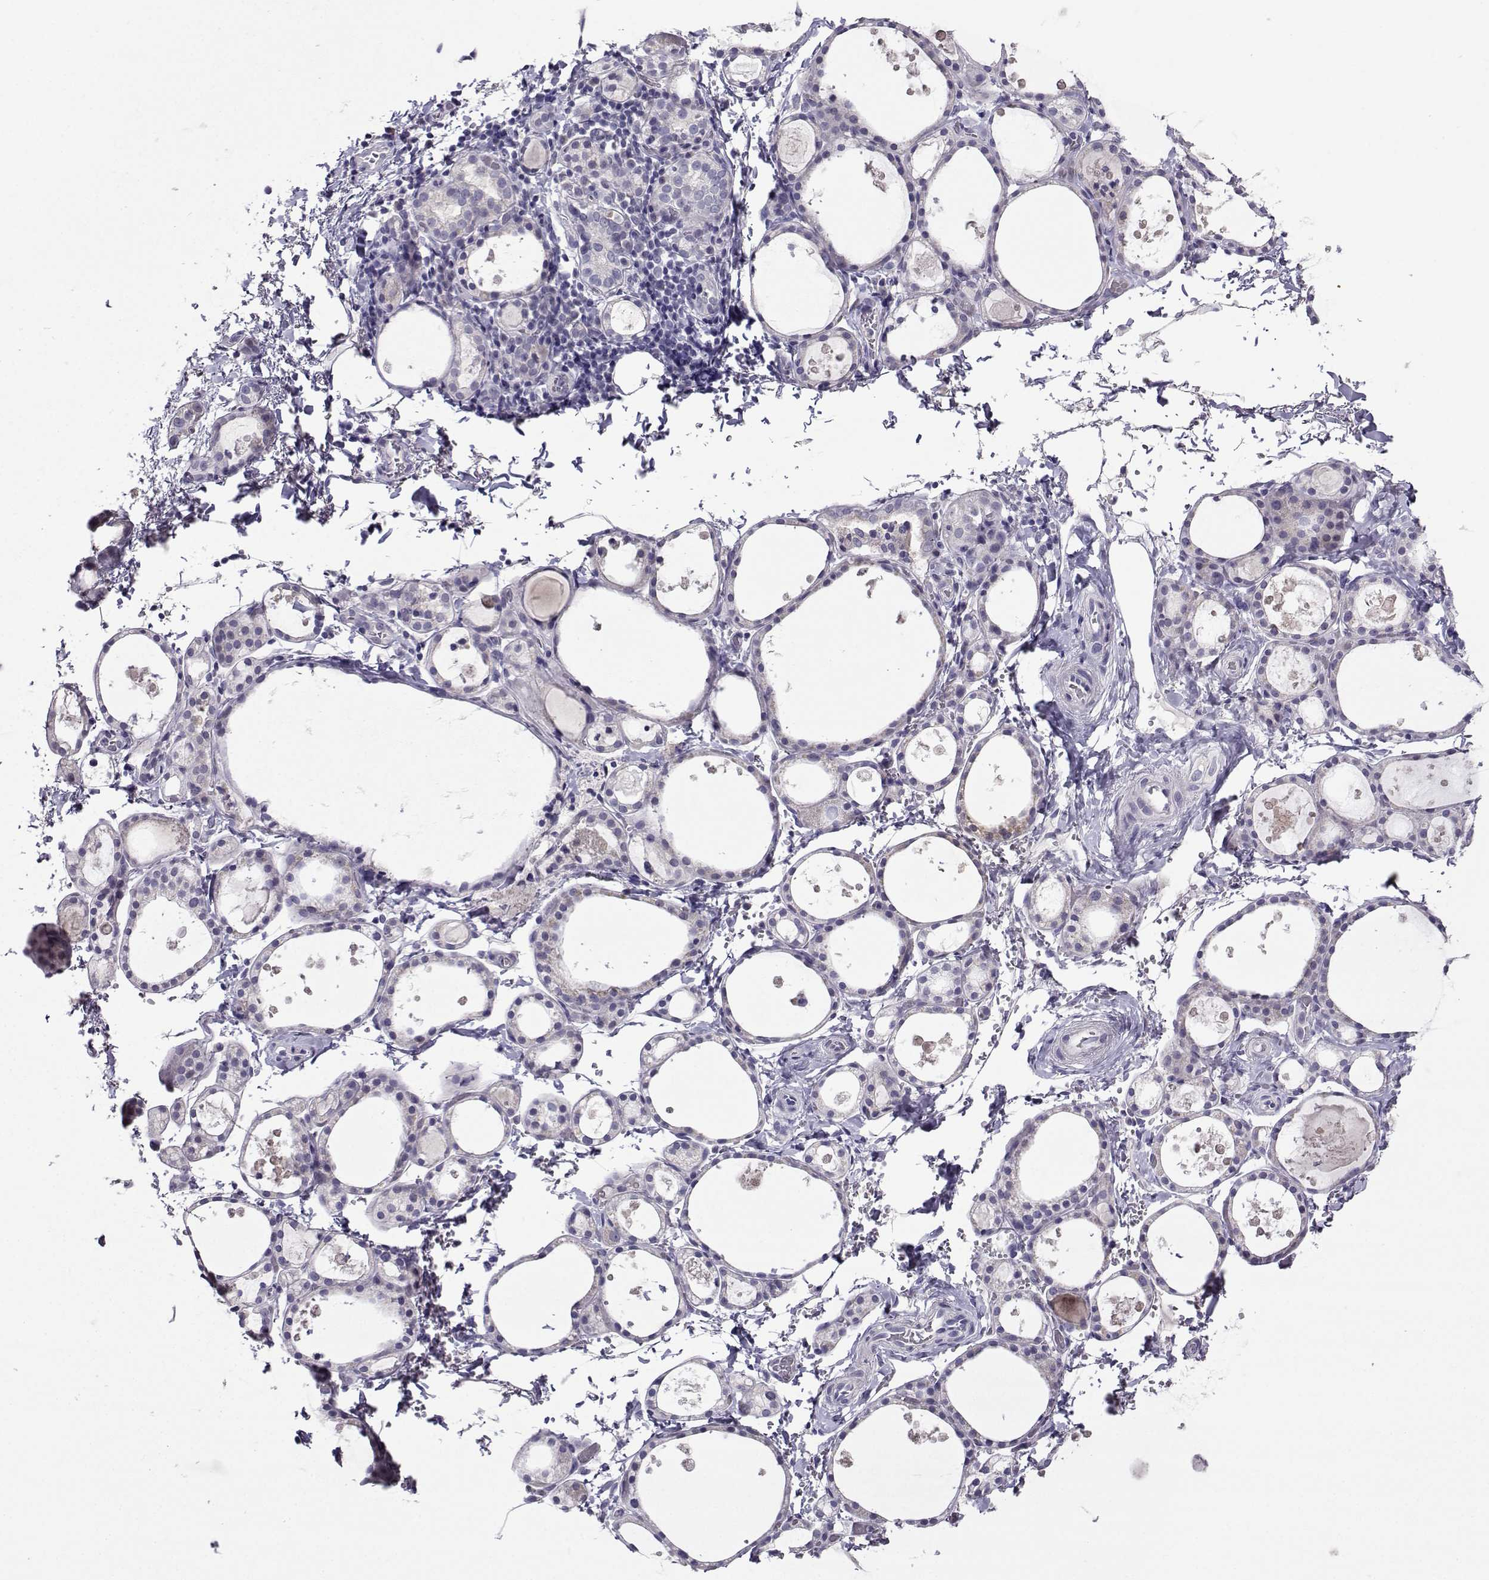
{"staining": {"intensity": "negative", "quantity": "none", "location": "none"}, "tissue": "thyroid gland", "cell_type": "Glandular cells", "image_type": "normal", "snomed": [{"axis": "morphology", "description": "Normal tissue, NOS"}, {"axis": "topography", "description": "Thyroid gland"}], "caption": "High power microscopy histopathology image of an IHC photomicrograph of benign thyroid gland, revealing no significant staining in glandular cells.", "gene": "CRYBB1", "patient": {"sex": "male", "age": 68}}